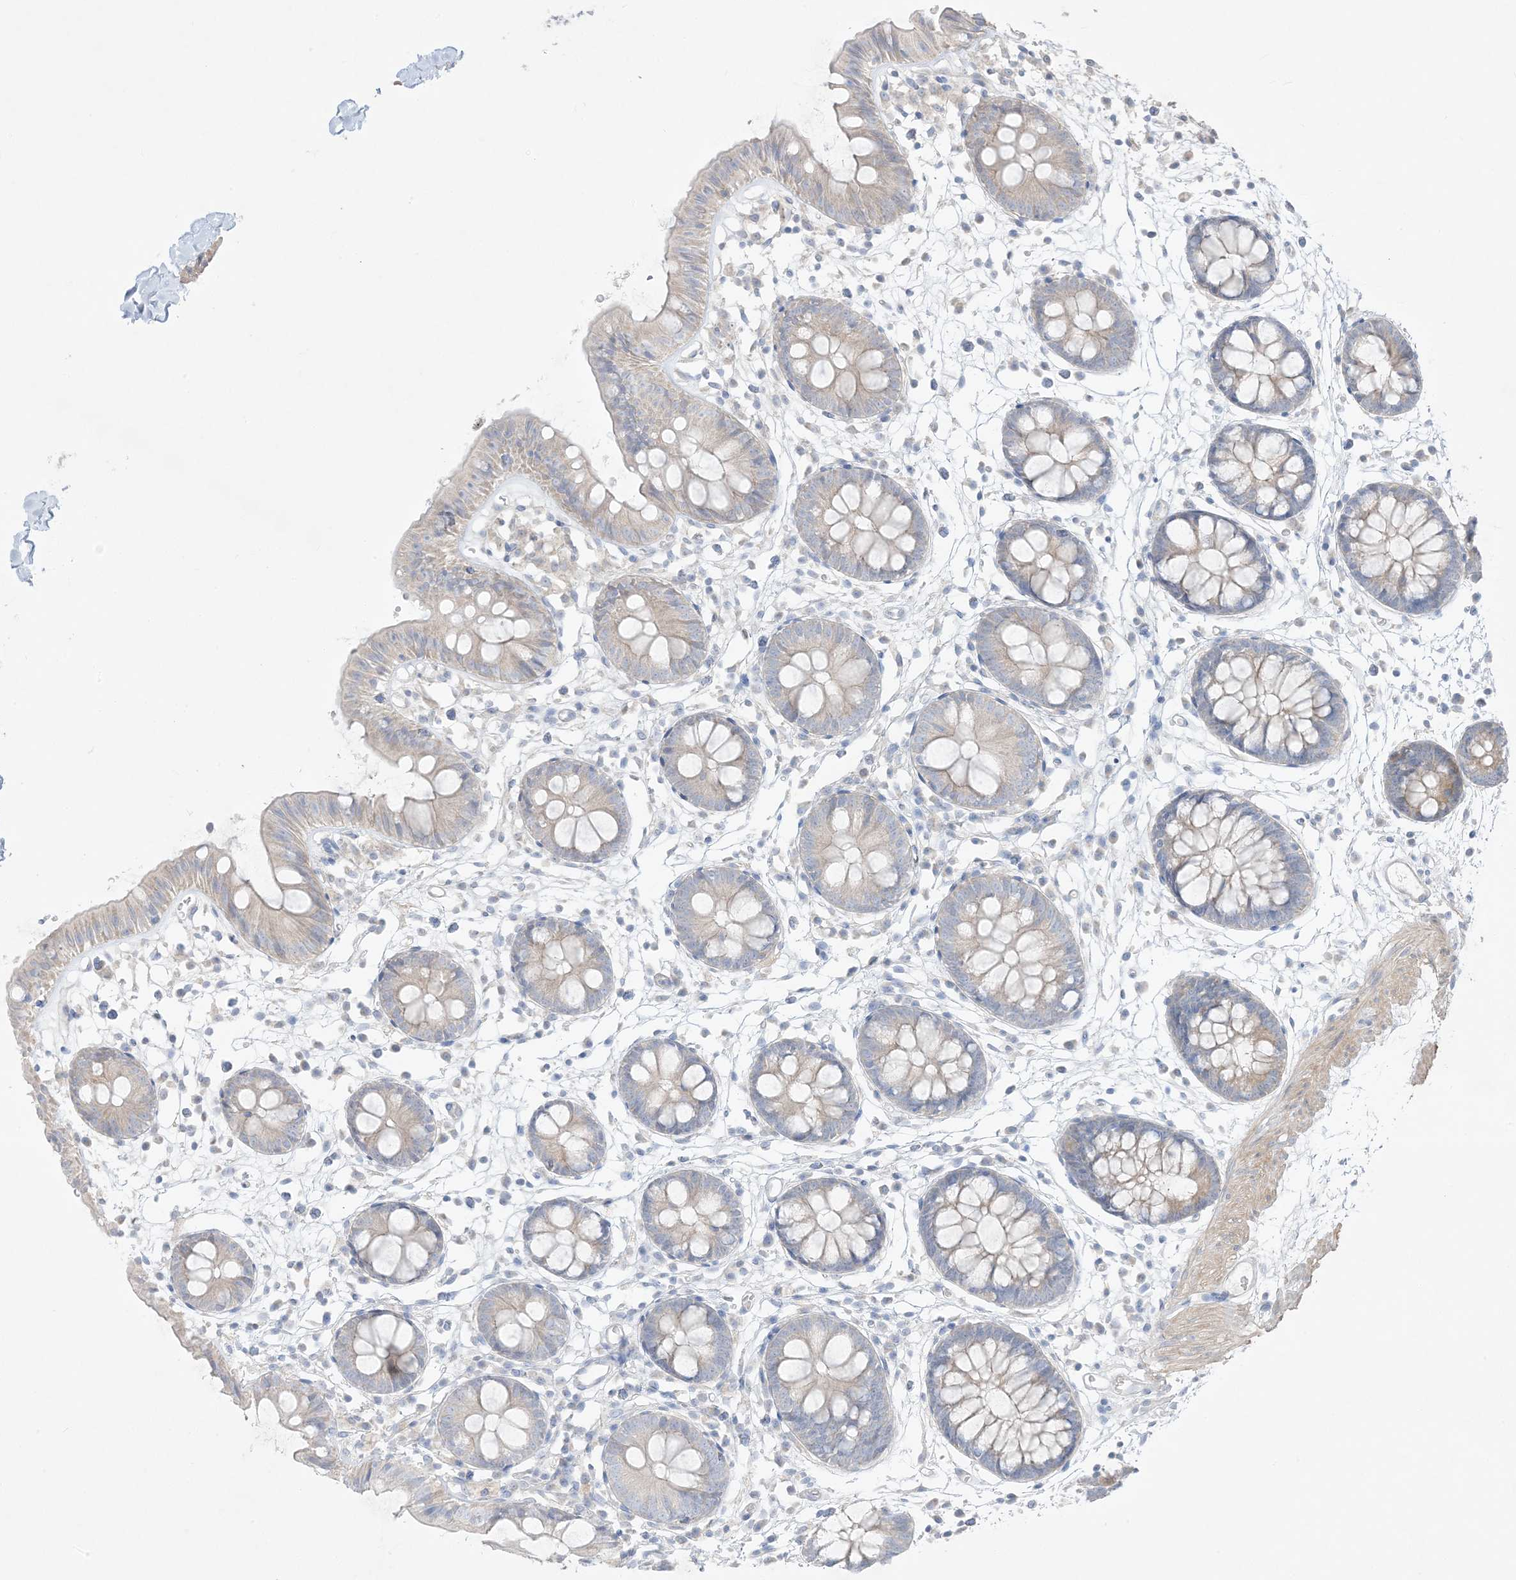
{"staining": {"intensity": "negative", "quantity": "none", "location": "none"}, "tissue": "colon", "cell_type": "Endothelial cells", "image_type": "normal", "snomed": [{"axis": "morphology", "description": "Normal tissue, NOS"}, {"axis": "topography", "description": "Colon"}], "caption": "A high-resolution histopathology image shows immunohistochemistry (IHC) staining of normal colon, which reveals no significant positivity in endothelial cells. (Stains: DAB (3,3'-diaminobenzidine) IHC with hematoxylin counter stain, Microscopy: brightfield microscopy at high magnification).", "gene": "FAM184A", "patient": {"sex": "male", "age": 56}}